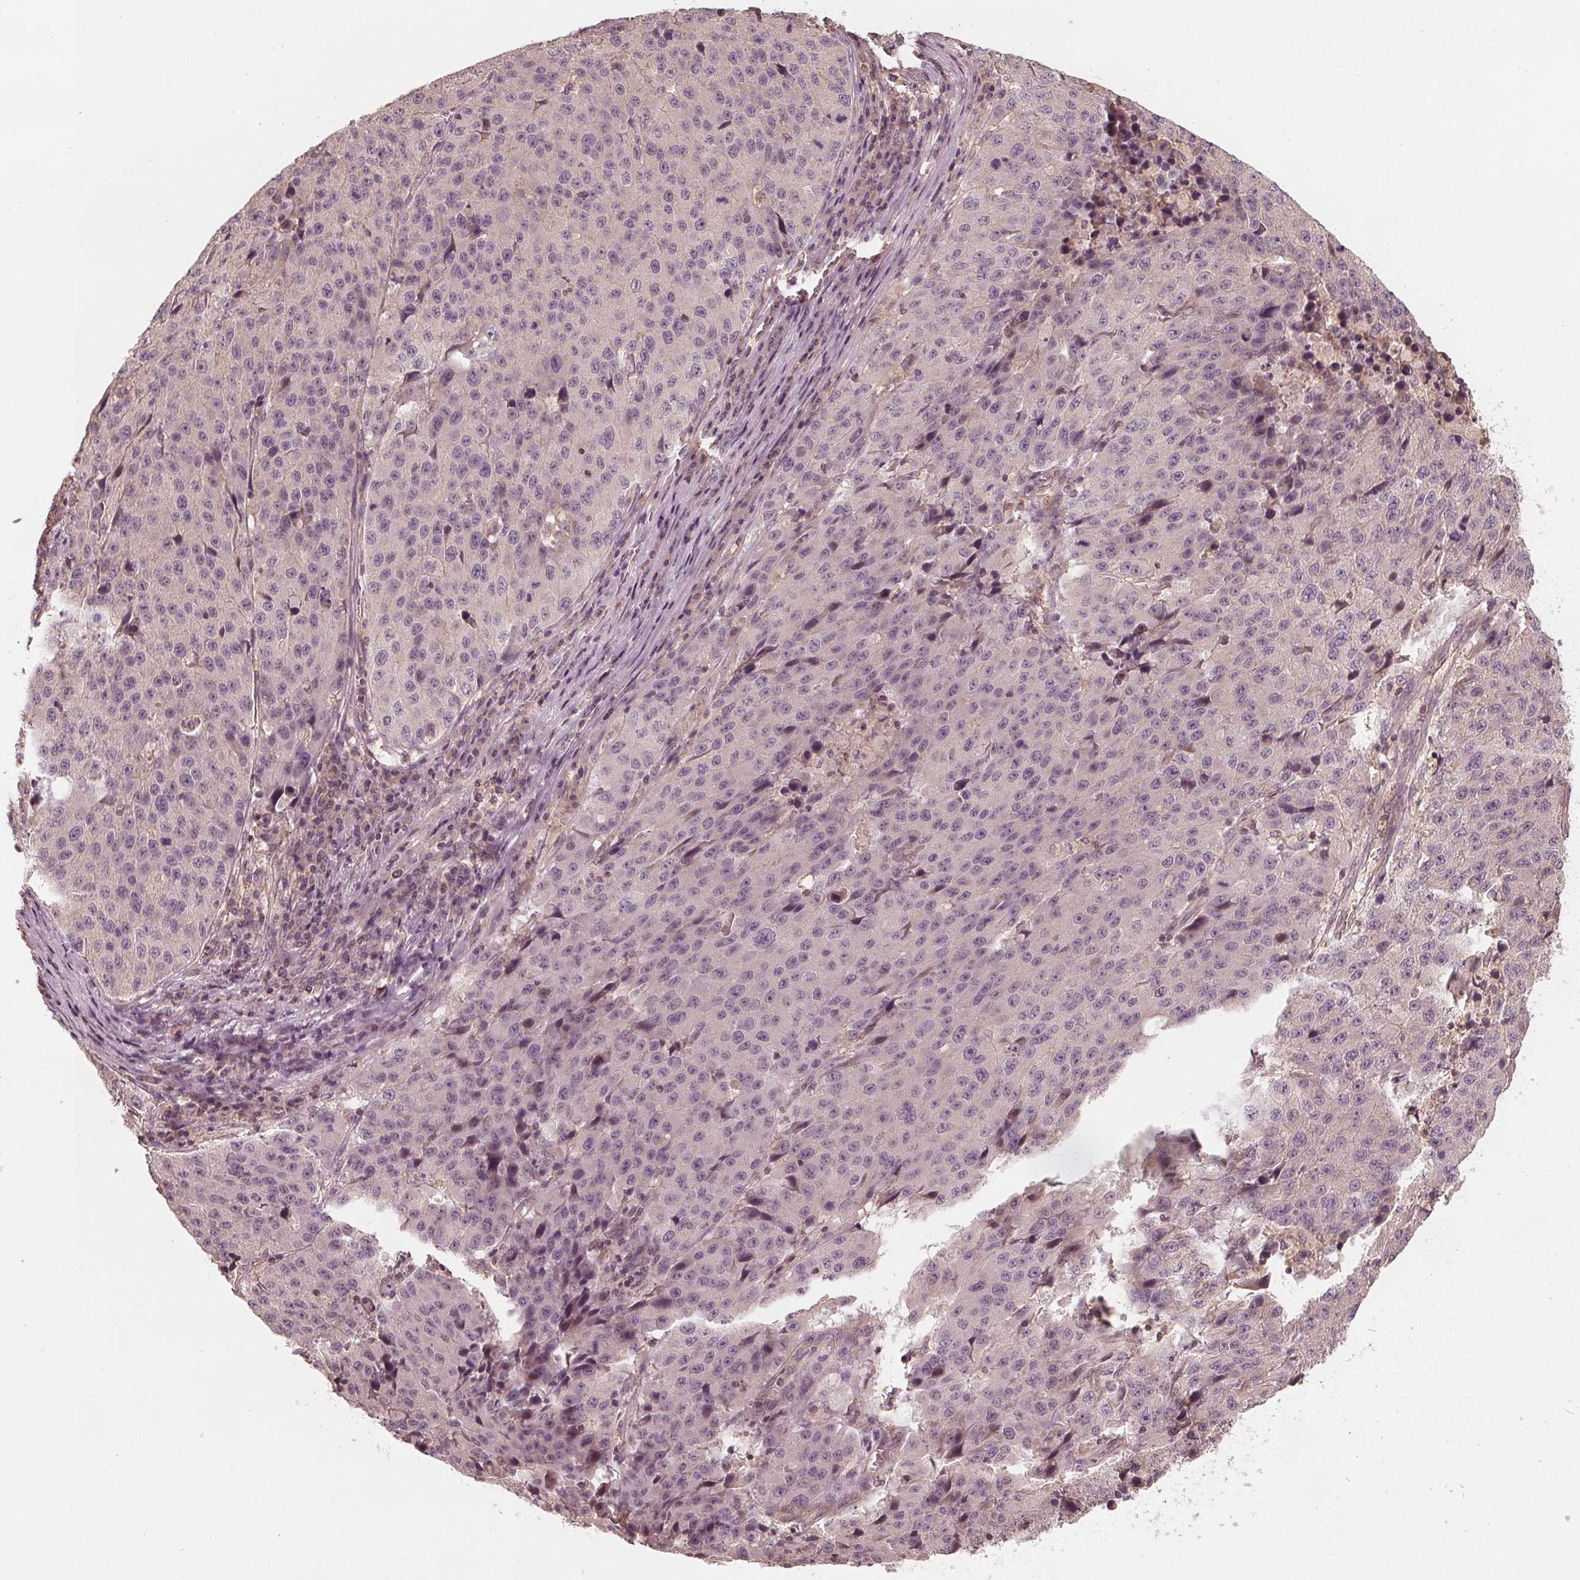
{"staining": {"intensity": "negative", "quantity": "none", "location": "none"}, "tissue": "stomach cancer", "cell_type": "Tumor cells", "image_type": "cancer", "snomed": [{"axis": "morphology", "description": "Adenocarcinoma, NOS"}, {"axis": "topography", "description": "Stomach"}], "caption": "Adenocarcinoma (stomach) stained for a protein using immunohistochemistry displays no staining tumor cells.", "gene": "GNB2", "patient": {"sex": "male", "age": 71}}